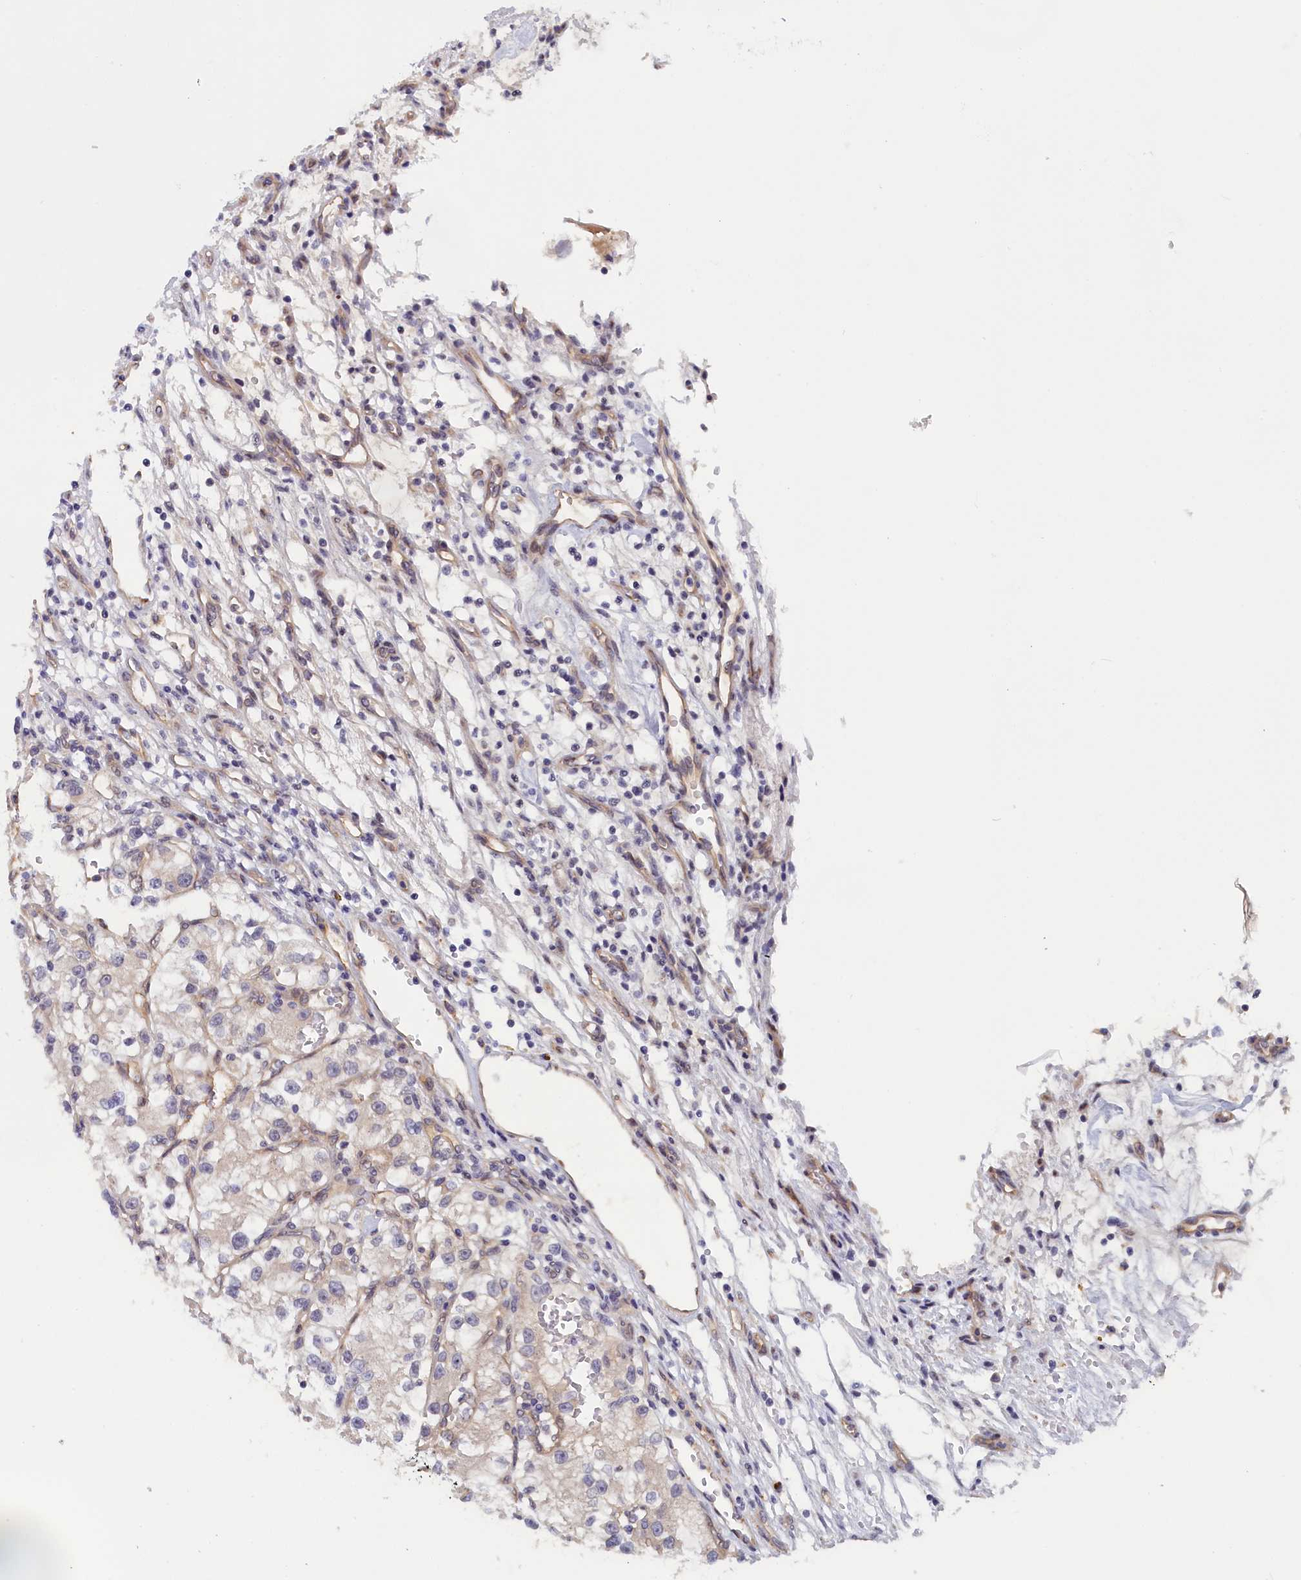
{"staining": {"intensity": "negative", "quantity": "none", "location": "none"}, "tissue": "renal cancer", "cell_type": "Tumor cells", "image_type": "cancer", "snomed": [{"axis": "morphology", "description": "Adenocarcinoma, NOS"}, {"axis": "topography", "description": "Kidney"}], "caption": "Protein analysis of renal cancer shows no significant staining in tumor cells.", "gene": "IGFALS", "patient": {"sex": "female", "age": 57}}